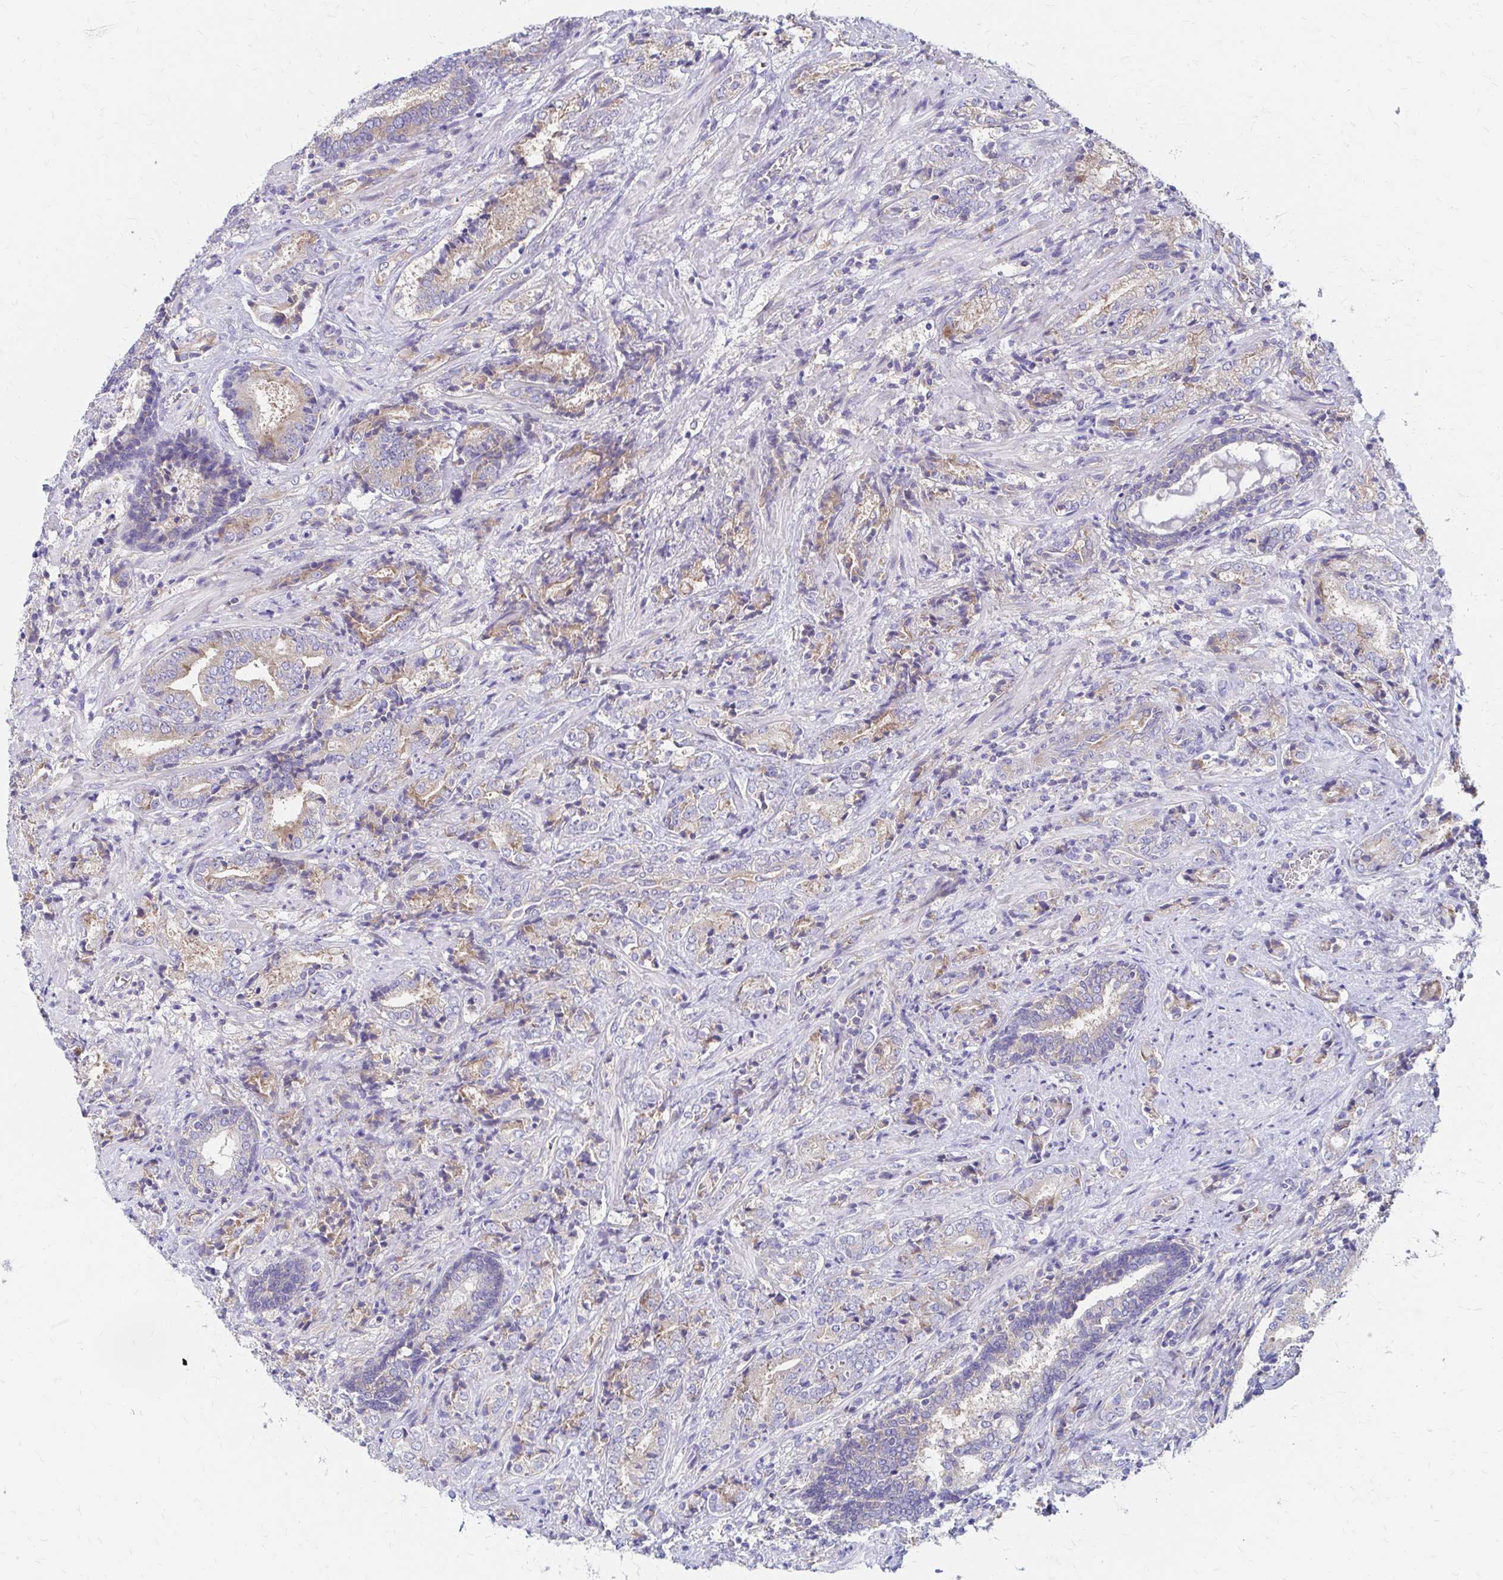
{"staining": {"intensity": "weak", "quantity": "<25%", "location": "cytoplasmic/membranous"}, "tissue": "prostate cancer", "cell_type": "Tumor cells", "image_type": "cancer", "snomed": [{"axis": "morphology", "description": "Adenocarcinoma, High grade"}, {"axis": "topography", "description": "Prostate"}], "caption": "Tumor cells are negative for brown protein staining in prostate cancer. (Brightfield microscopy of DAB immunohistochemistry (IHC) at high magnification).", "gene": "RPL27A", "patient": {"sex": "male", "age": 62}}